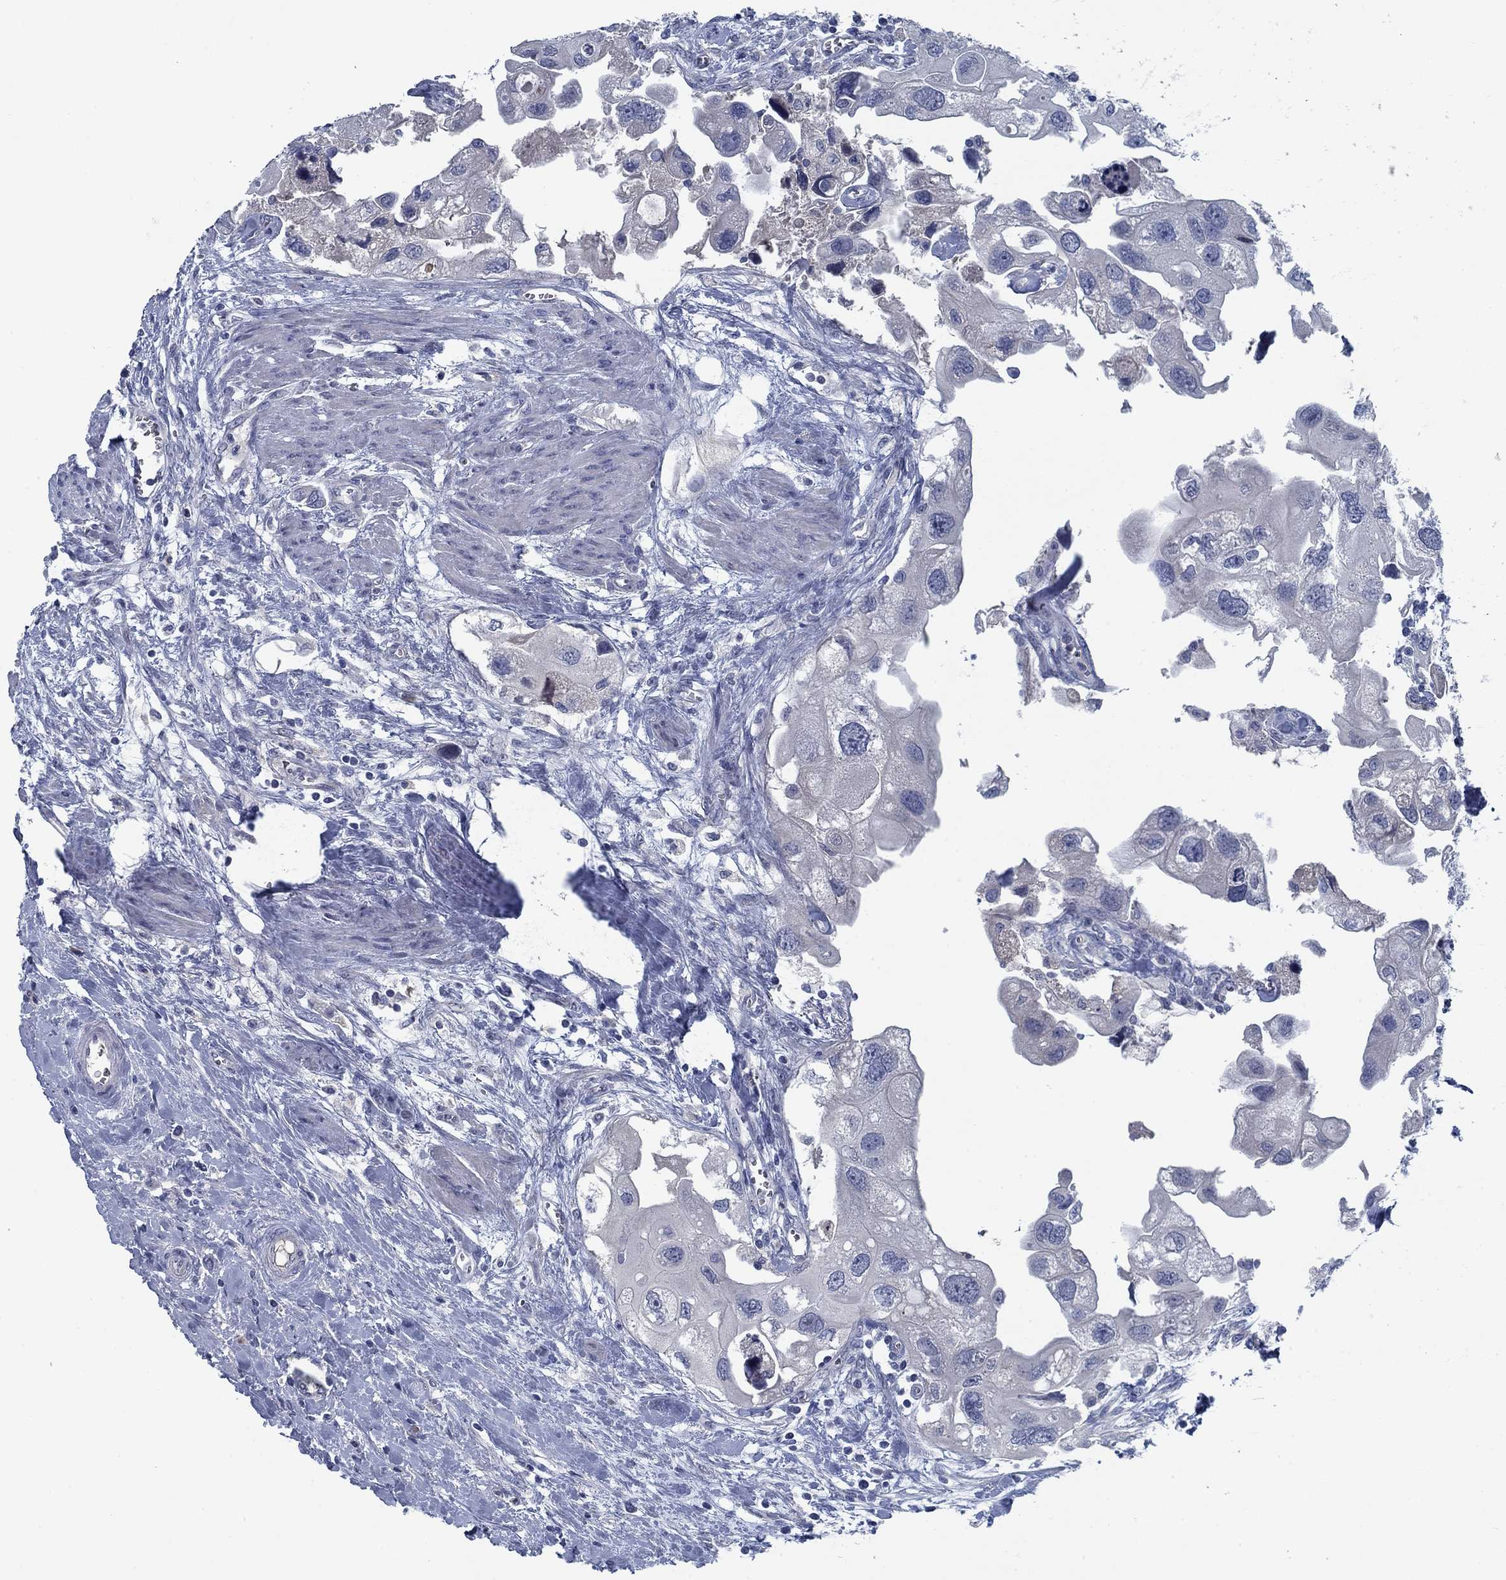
{"staining": {"intensity": "negative", "quantity": "none", "location": "none"}, "tissue": "urothelial cancer", "cell_type": "Tumor cells", "image_type": "cancer", "snomed": [{"axis": "morphology", "description": "Urothelial carcinoma, High grade"}, {"axis": "topography", "description": "Urinary bladder"}], "caption": "This is a micrograph of IHC staining of urothelial cancer, which shows no expression in tumor cells.", "gene": "PNMA8A", "patient": {"sex": "male", "age": 59}}